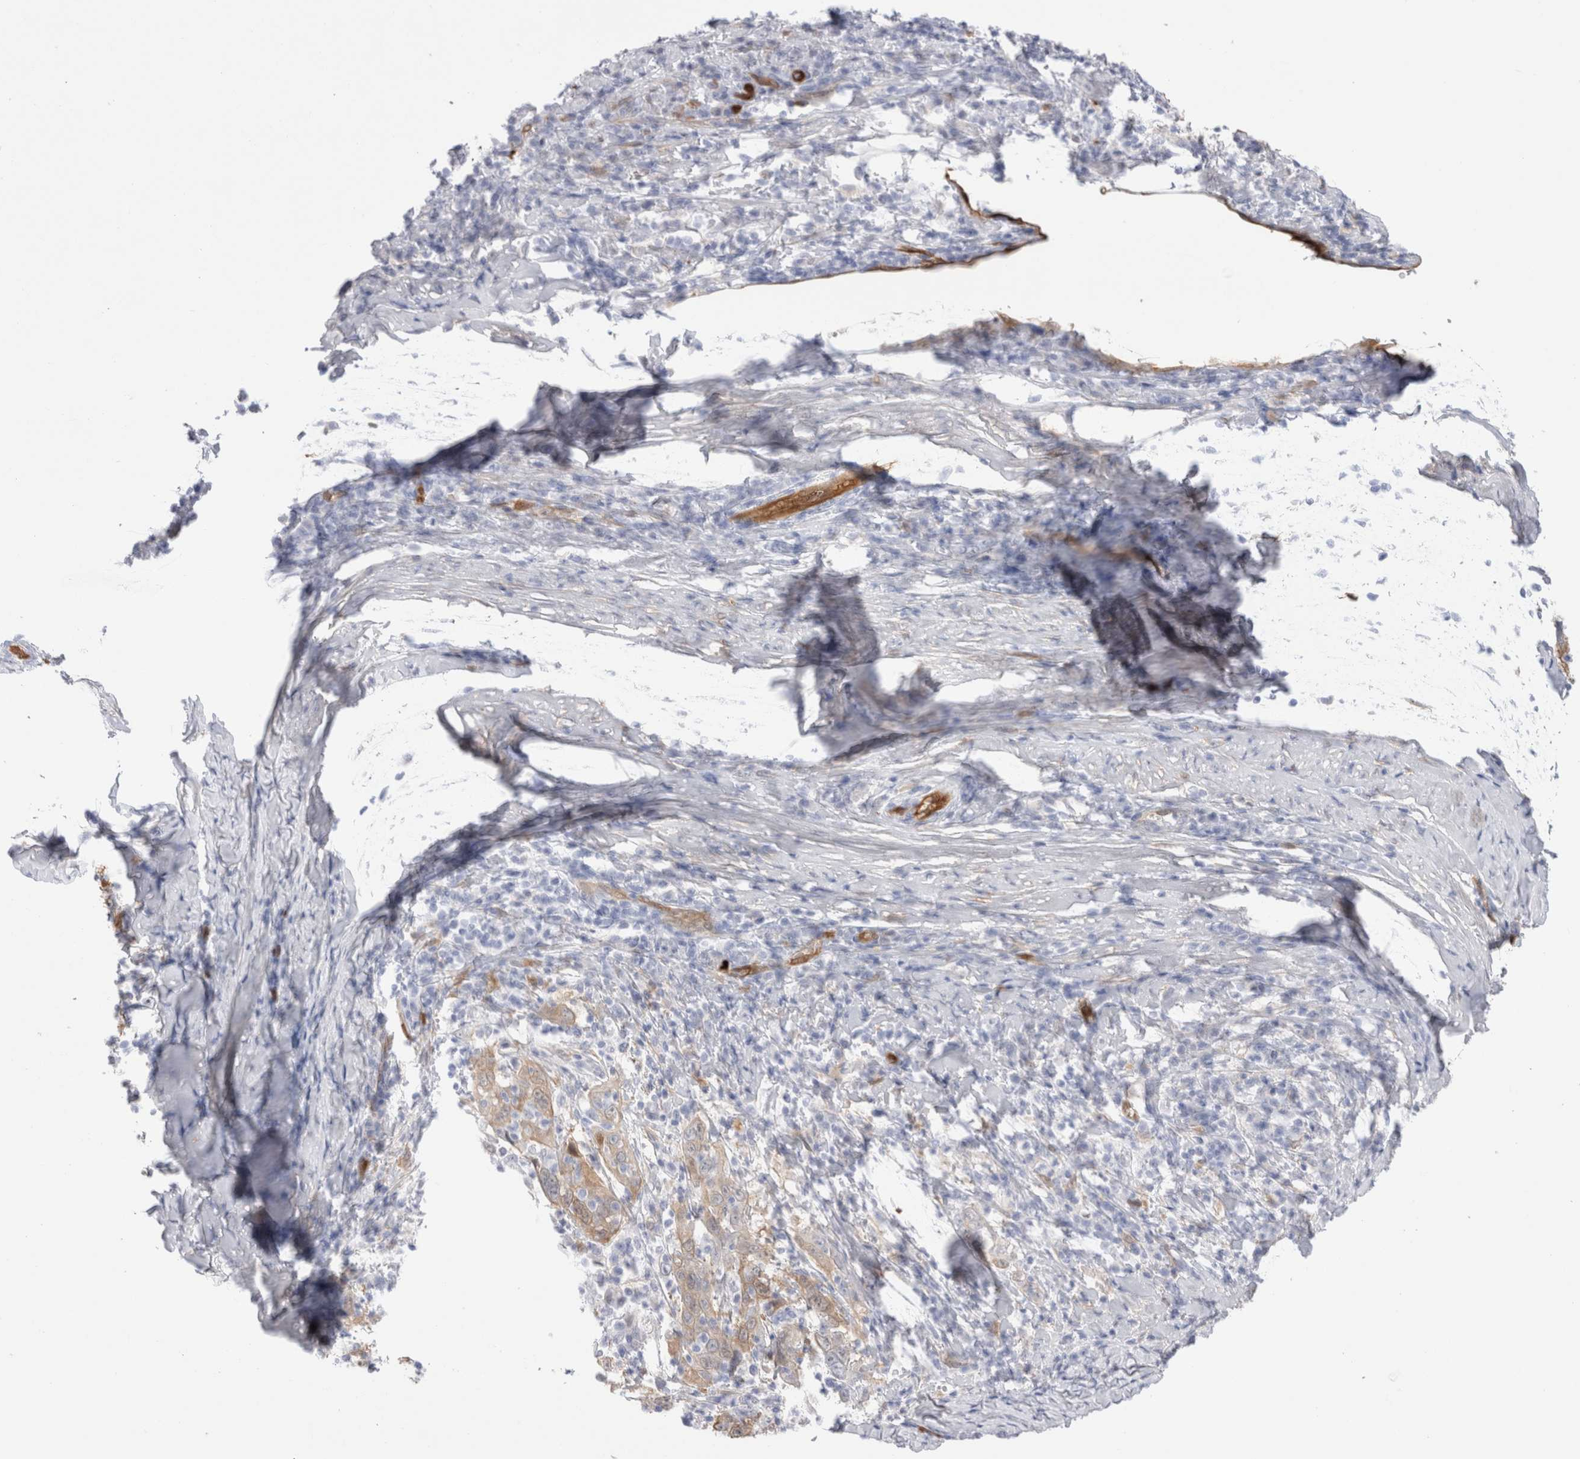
{"staining": {"intensity": "weak", "quantity": "25%-75%", "location": "cytoplasmic/membranous"}, "tissue": "cervical cancer", "cell_type": "Tumor cells", "image_type": "cancer", "snomed": [{"axis": "morphology", "description": "Squamous cell carcinoma, NOS"}, {"axis": "topography", "description": "Cervix"}], "caption": "Human squamous cell carcinoma (cervical) stained with a protein marker reveals weak staining in tumor cells.", "gene": "NAPEPLD", "patient": {"sex": "female", "age": 46}}